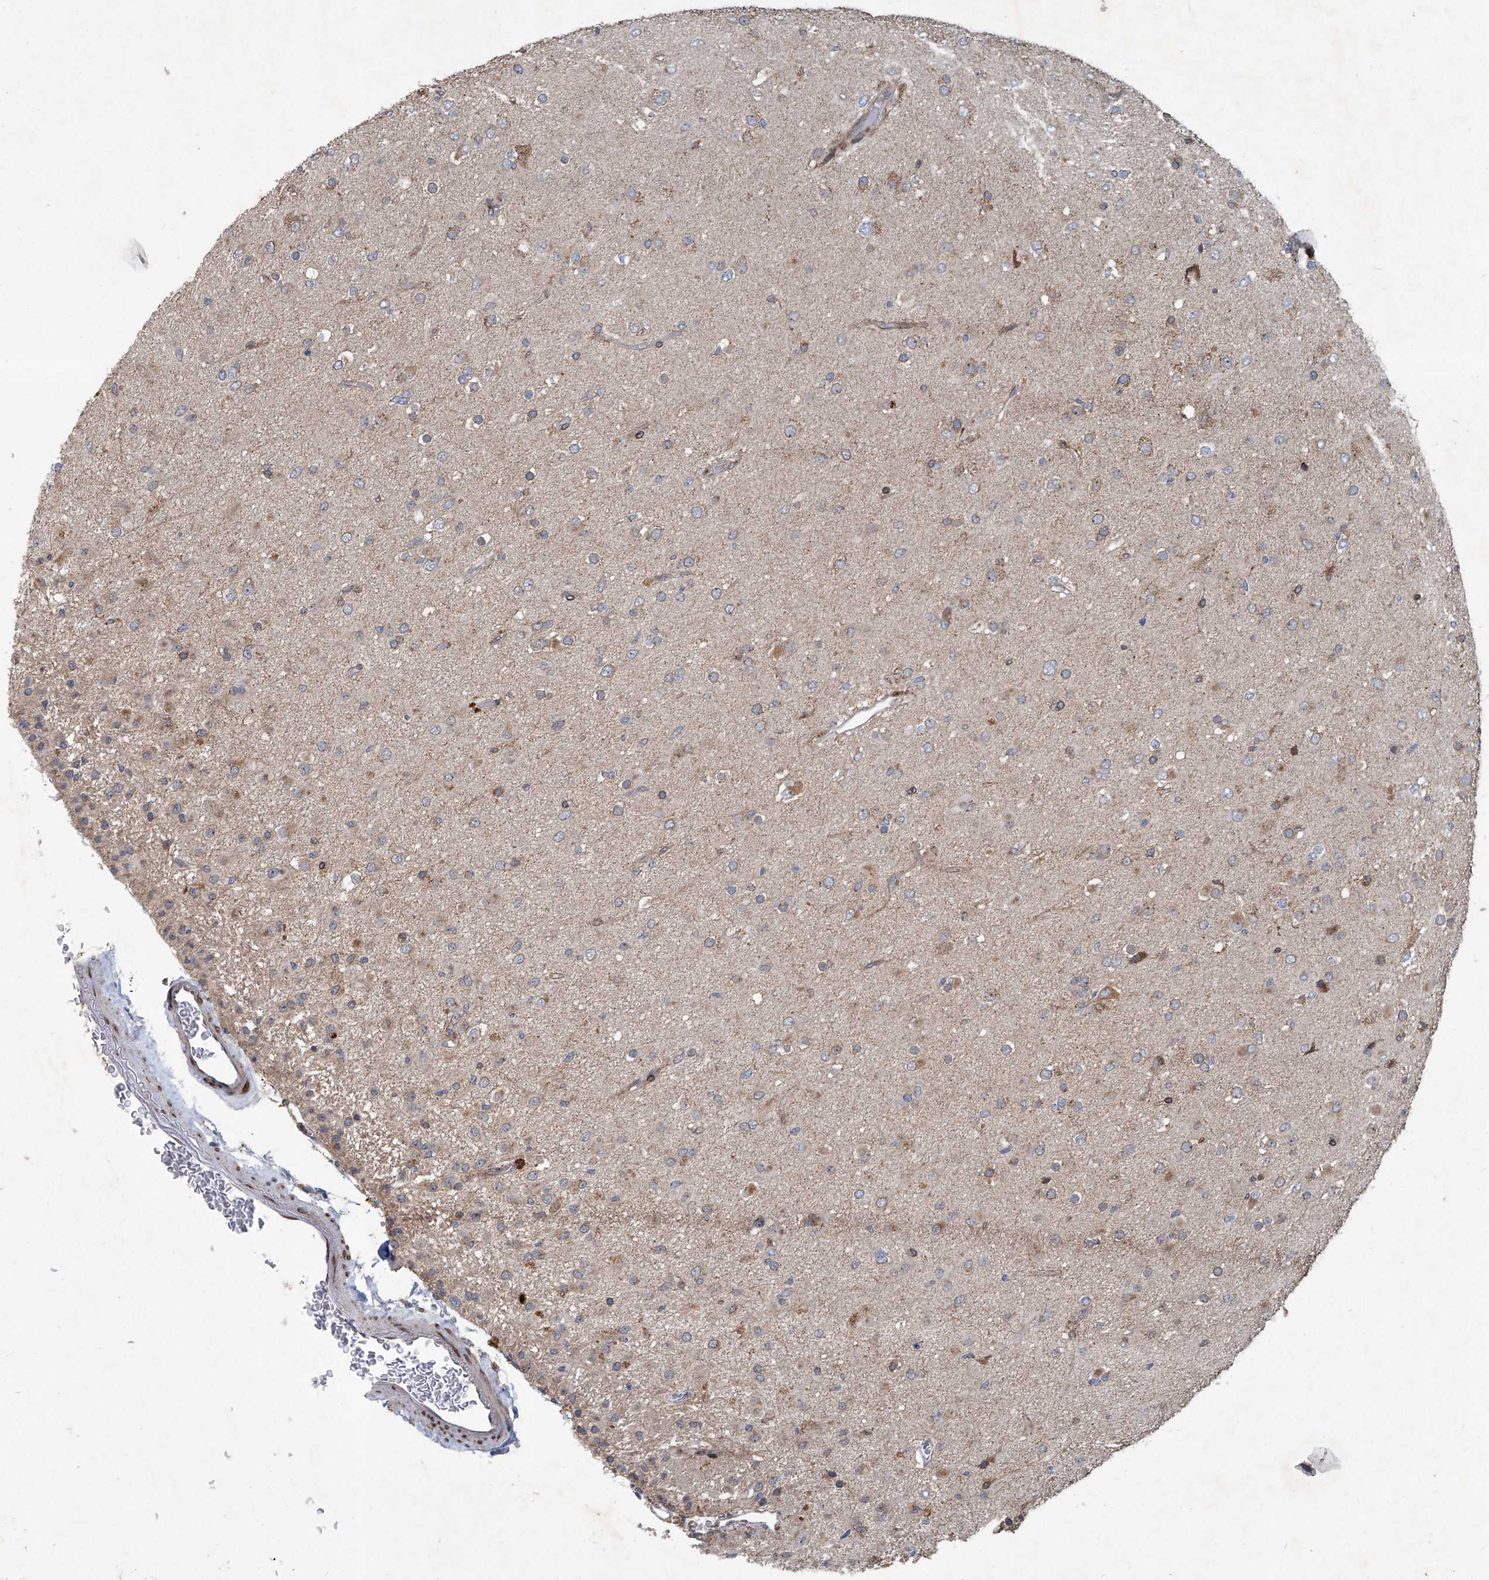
{"staining": {"intensity": "negative", "quantity": "none", "location": "none"}, "tissue": "glioma", "cell_type": "Tumor cells", "image_type": "cancer", "snomed": [{"axis": "morphology", "description": "Glioma, malignant, Low grade"}, {"axis": "topography", "description": "Brain"}], "caption": "Malignant low-grade glioma stained for a protein using IHC reveals no expression tumor cells.", "gene": "GPR132", "patient": {"sex": "male", "age": 65}}